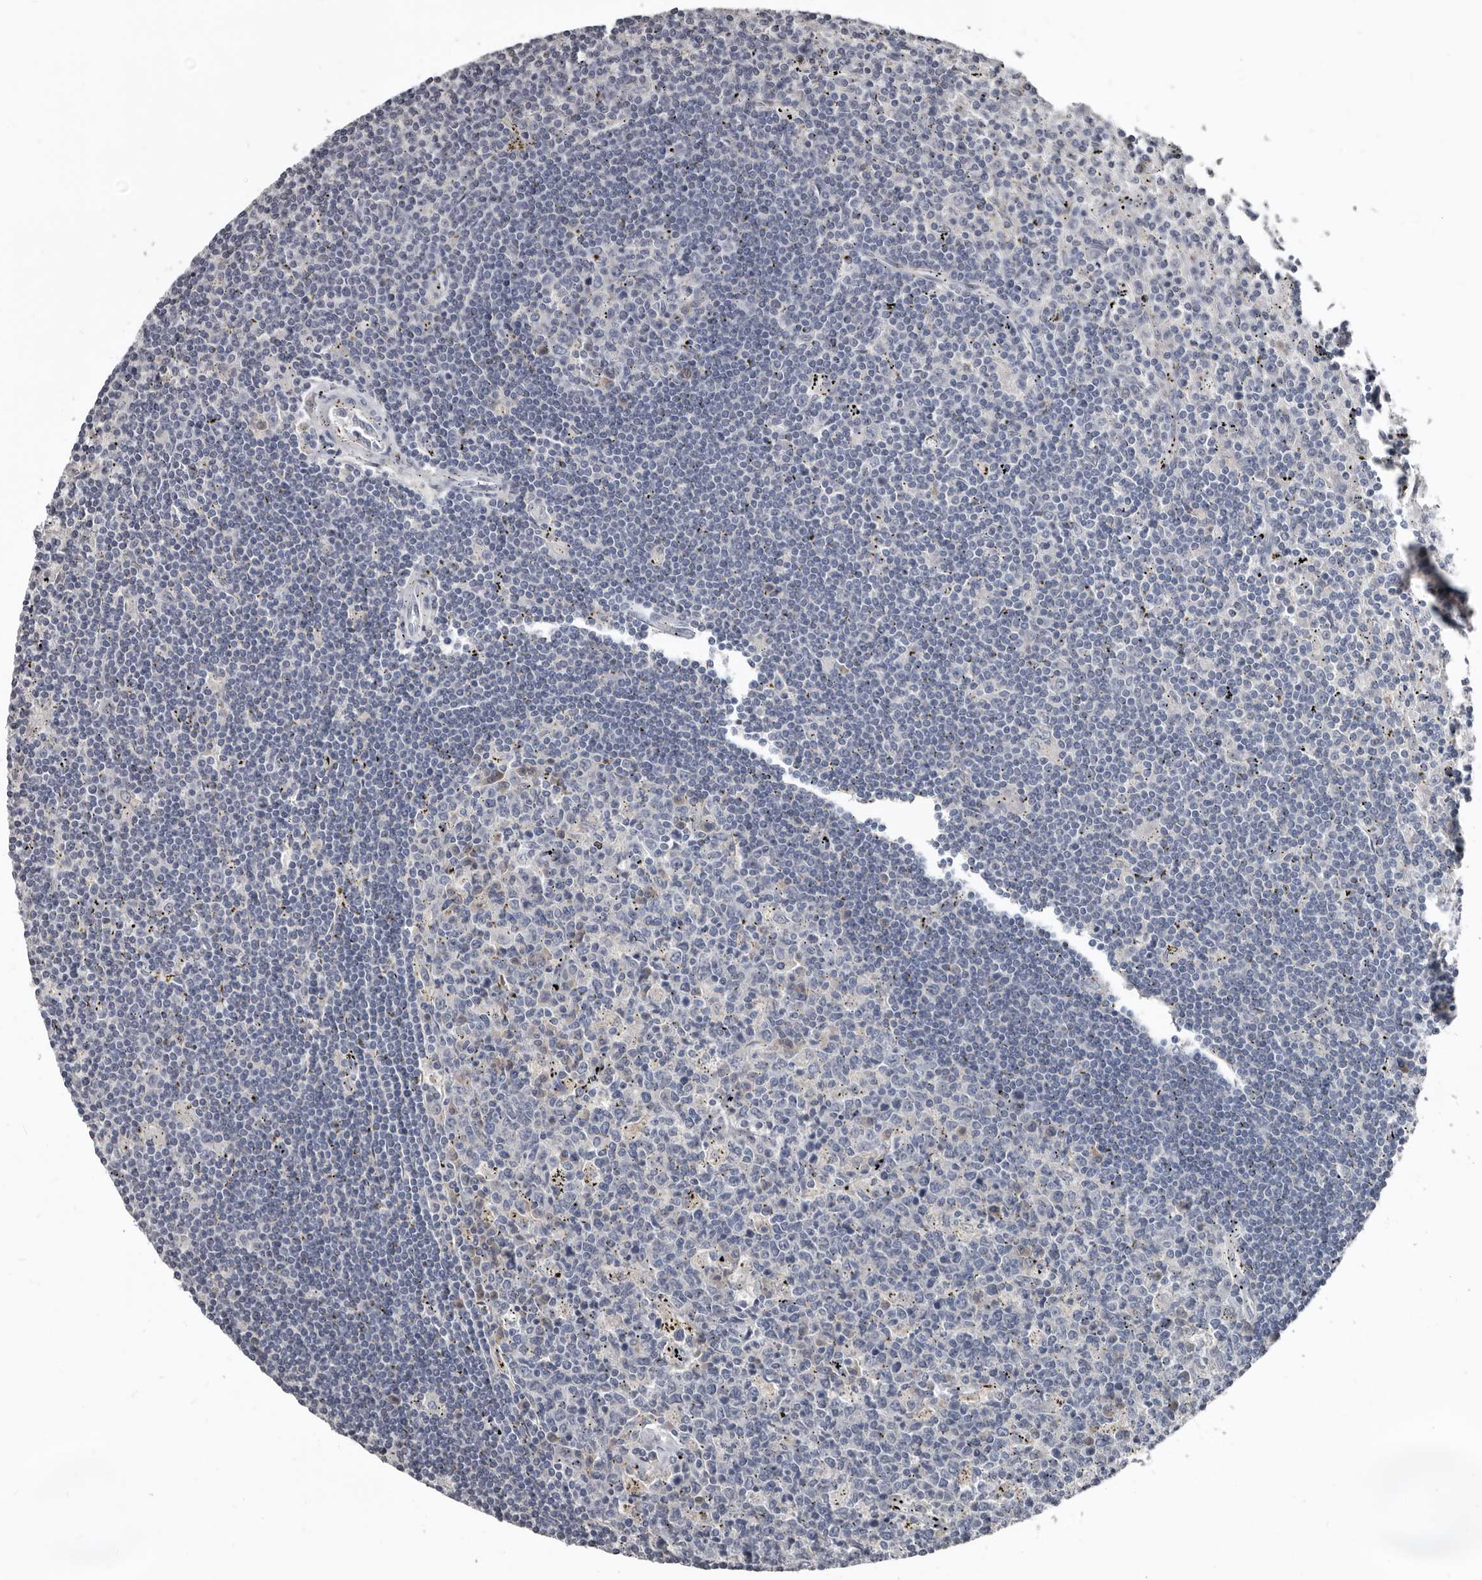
{"staining": {"intensity": "weak", "quantity": "<25%", "location": "cytoplasmic/membranous"}, "tissue": "lymphoma", "cell_type": "Tumor cells", "image_type": "cancer", "snomed": [{"axis": "morphology", "description": "Malignant lymphoma, non-Hodgkin's type, Low grade"}, {"axis": "topography", "description": "Spleen"}], "caption": "IHC photomicrograph of human low-grade malignant lymphoma, non-Hodgkin's type stained for a protein (brown), which shows no expression in tumor cells.", "gene": "GREB1", "patient": {"sex": "male", "age": 76}}